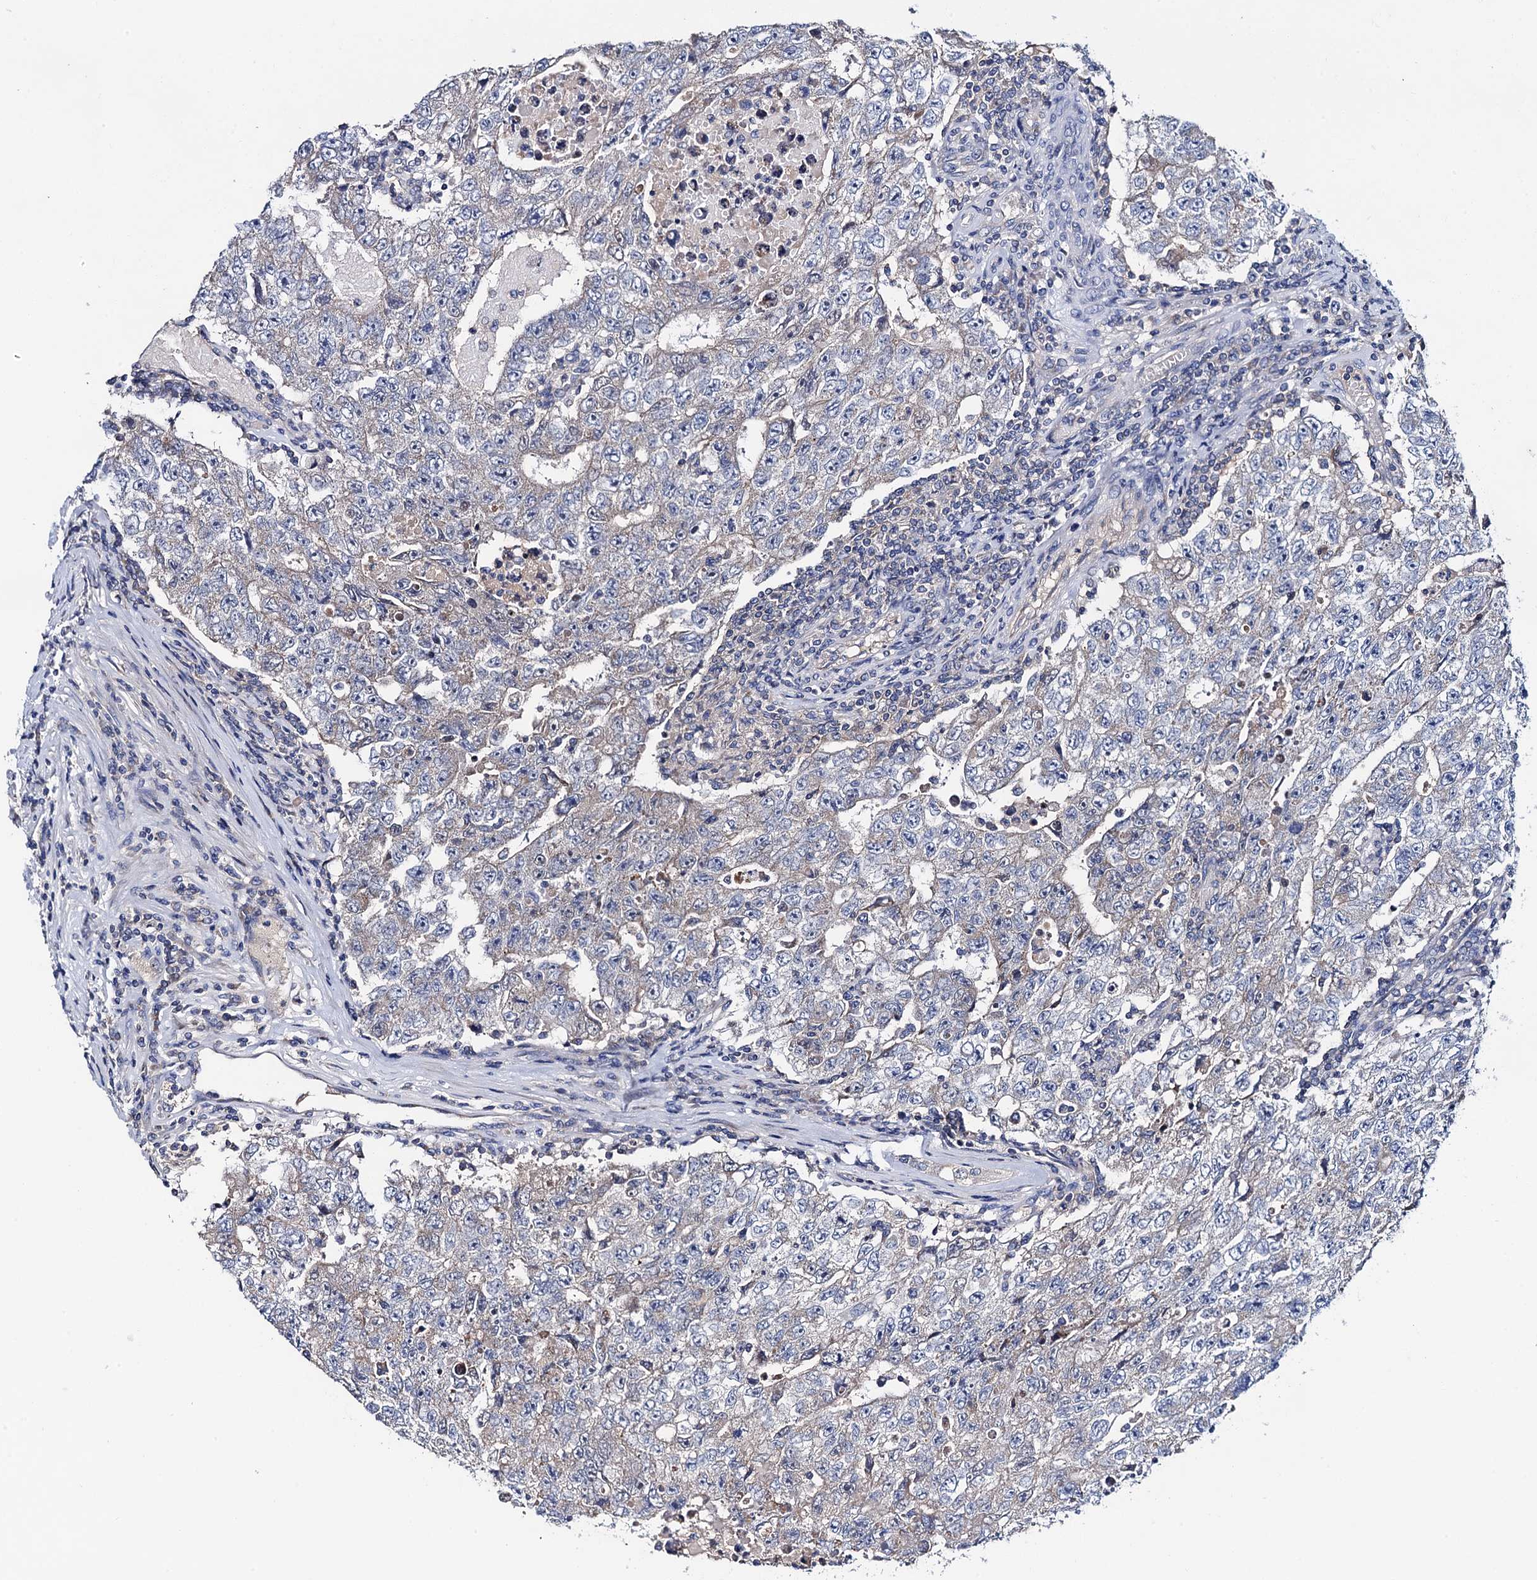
{"staining": {"intensity": "weak", "quantity": "<25%", "location": "cytoplasmic/membranous"}, "tissue": "testis cancer", "cell_type": "Tumor cells", "image_type": "cancer", "snomed": [{"axis": "morphology", "description": "Carcinoma, Embryonal, NOS"}, {"axis": "topography", "description": "Testis"}], "caption": "IHC micrograph of testis cancer (embryonal carcinoma) stained for a protein (brown), which exhibits no staining in tumor cells. (IHC, brightfield microscopy, high magnification).", "gene": "MRPL48", "patient": {"sex": "male", "age": 17}}